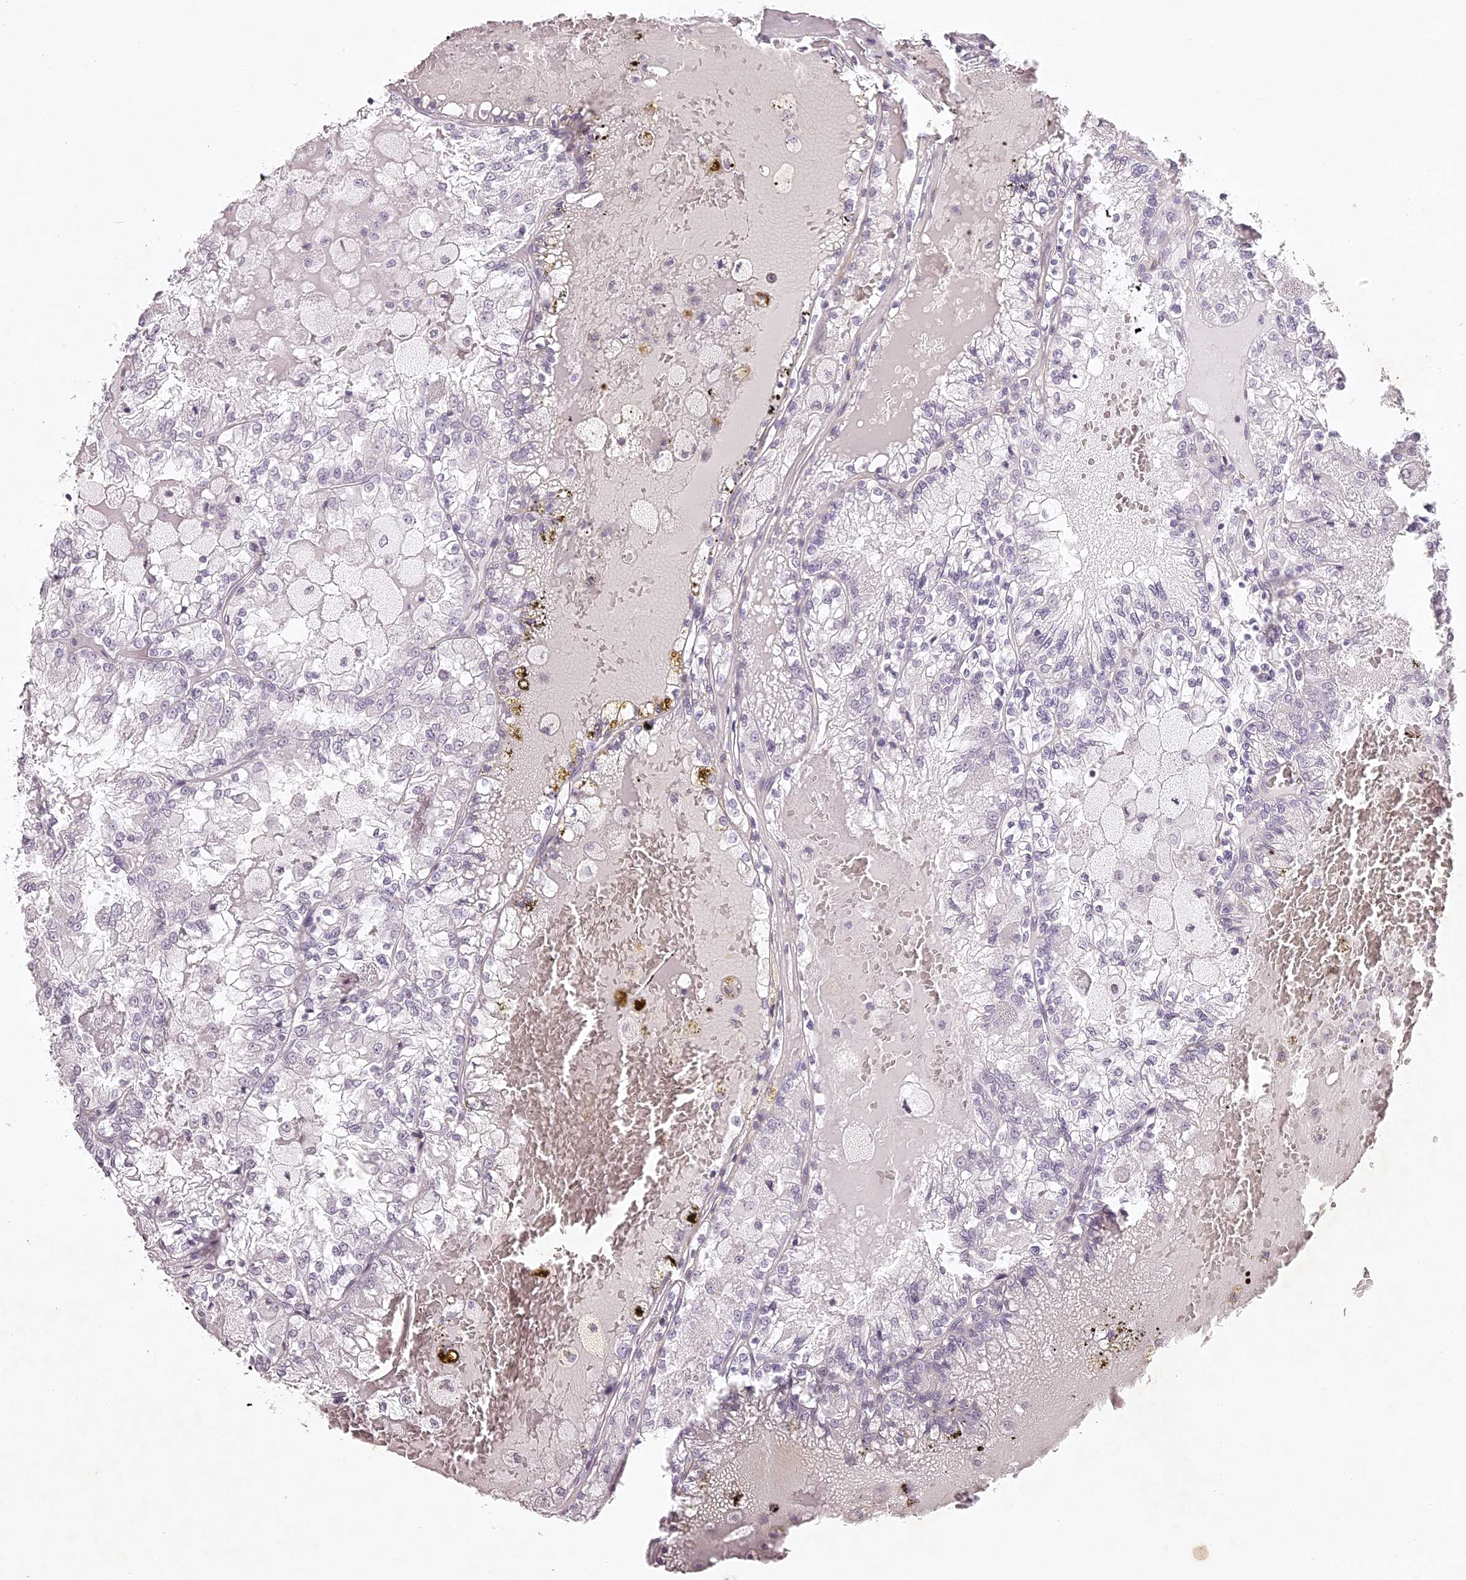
{"staining": {"intensity": "negative", "quantity": "none", "location": "none"}, "tissue": "renal cancer", "cell_type": "Tumor cells", "image_type": "cancer", "snomed": [{"axis": "morphology", "description": "Adenocarcinoma, NOS"}, {"axis": "topography", "description": "Kidney"}], "caption": "This is an immunohistochemistry photomicrograph of human renal cancer (adenocarcinoma). There is no expression in tumor cells.", "gene": "ELAPOR1", "patient": {"sex": "female", "age": 56}}